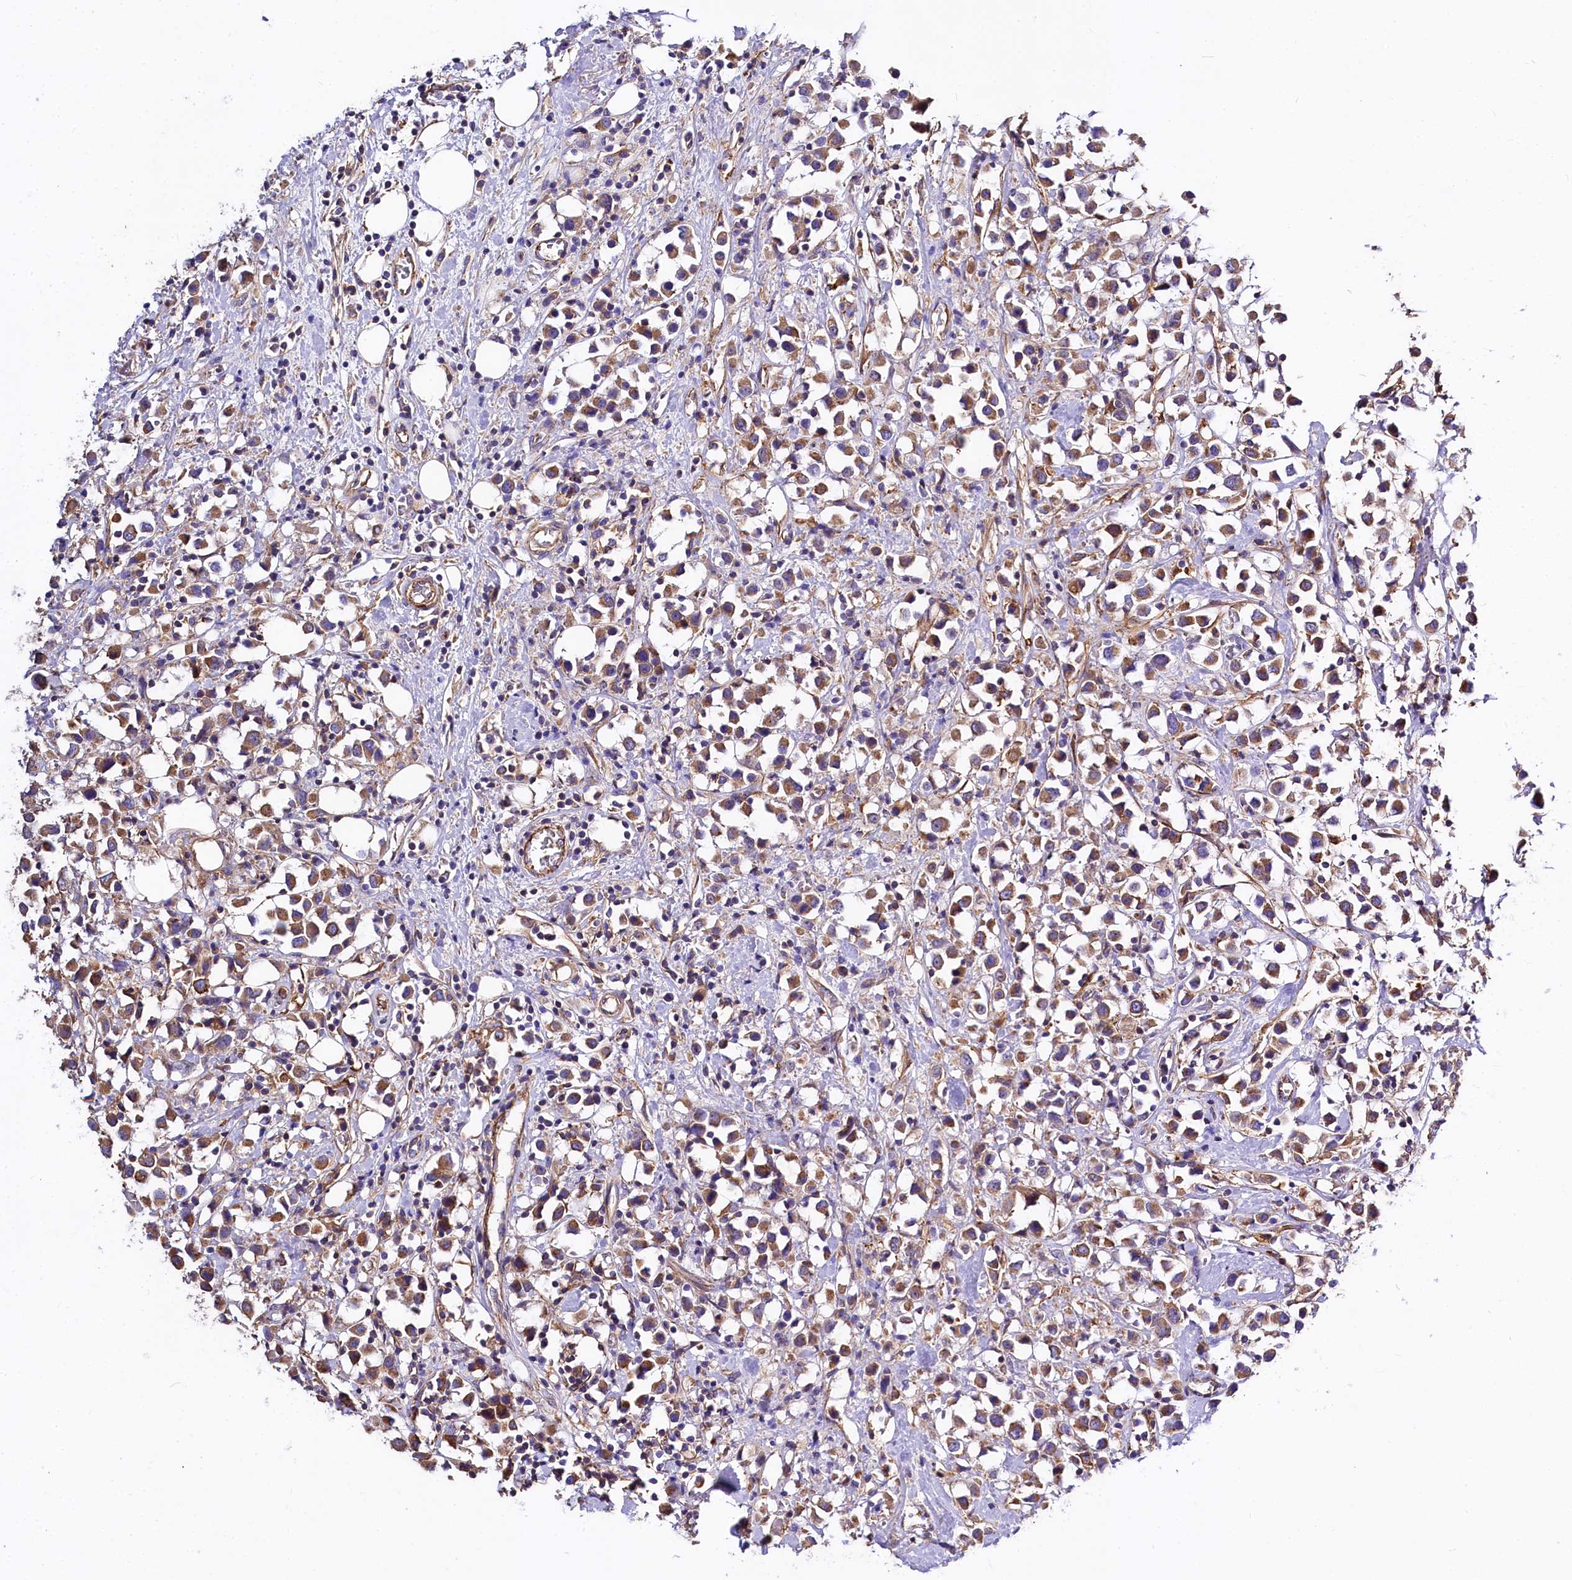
{"staining": {"intensity": "moderate", "quantity": ">75%", "location": "cytoplasmic/membranous"}, "tissue": "breast cancer", "cell_type": "Tumor cells", "image_type": "cancer", "snomed": [{"axis": "morphology", "description": "Duct carcinoma"}, {"axis": "topography", "description": "Breast"}], "caption": "Protein analysis of invasive ductal carcinoma (breast) tissue shows moderate cytoplasmic/membranous expression in about >75% of tumor cells. The staining is performed using DAB brown chromogen to label protein expression. The nuclei are counter-stained blue using hematoxylin.", "gene": "FCHSD2", "patient": {"sex": "female", "age": 61}}